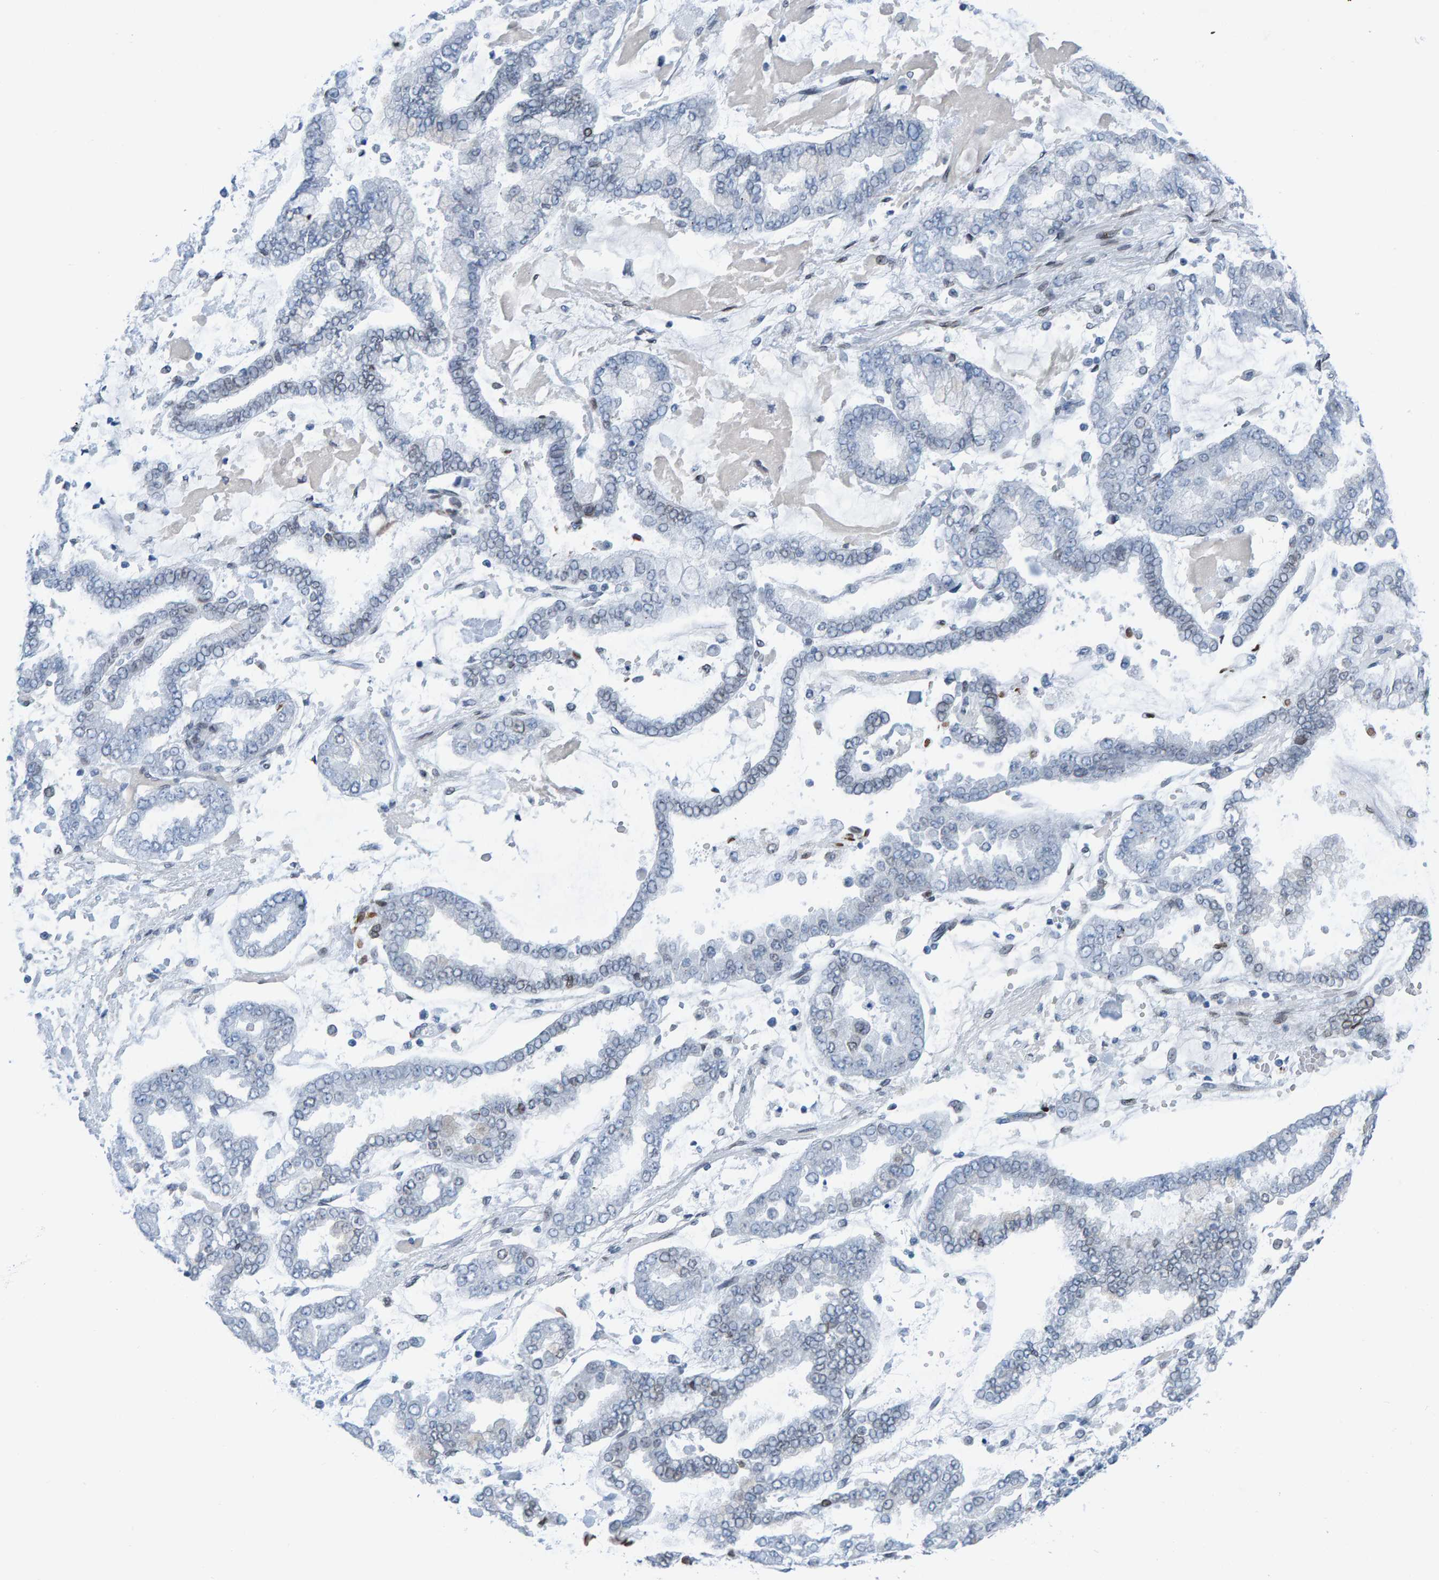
{"staining": {"intensity": "negative", "quantity": "none", "location": "none"}, "tissue": "stomach cancer", "cell_type": "Tumor cells", "image_type": "cancer", "snomed": [{"axis": "morphology", "description": "Normal tissue, NOS"}, {"axis": "morphology", "description": "Adenocarcinoma, NOS"}, {"axis": "topography", "description": "Stomach, upper"}, {"axis": "topography", "description": "Stomach"}], "caption": "Stomach adenocarcinoma stained for a protein using IHC reveals no positivity tumor cells.", "gene": "LMNB2", "patient": {"sex": "male", "age": 76}}